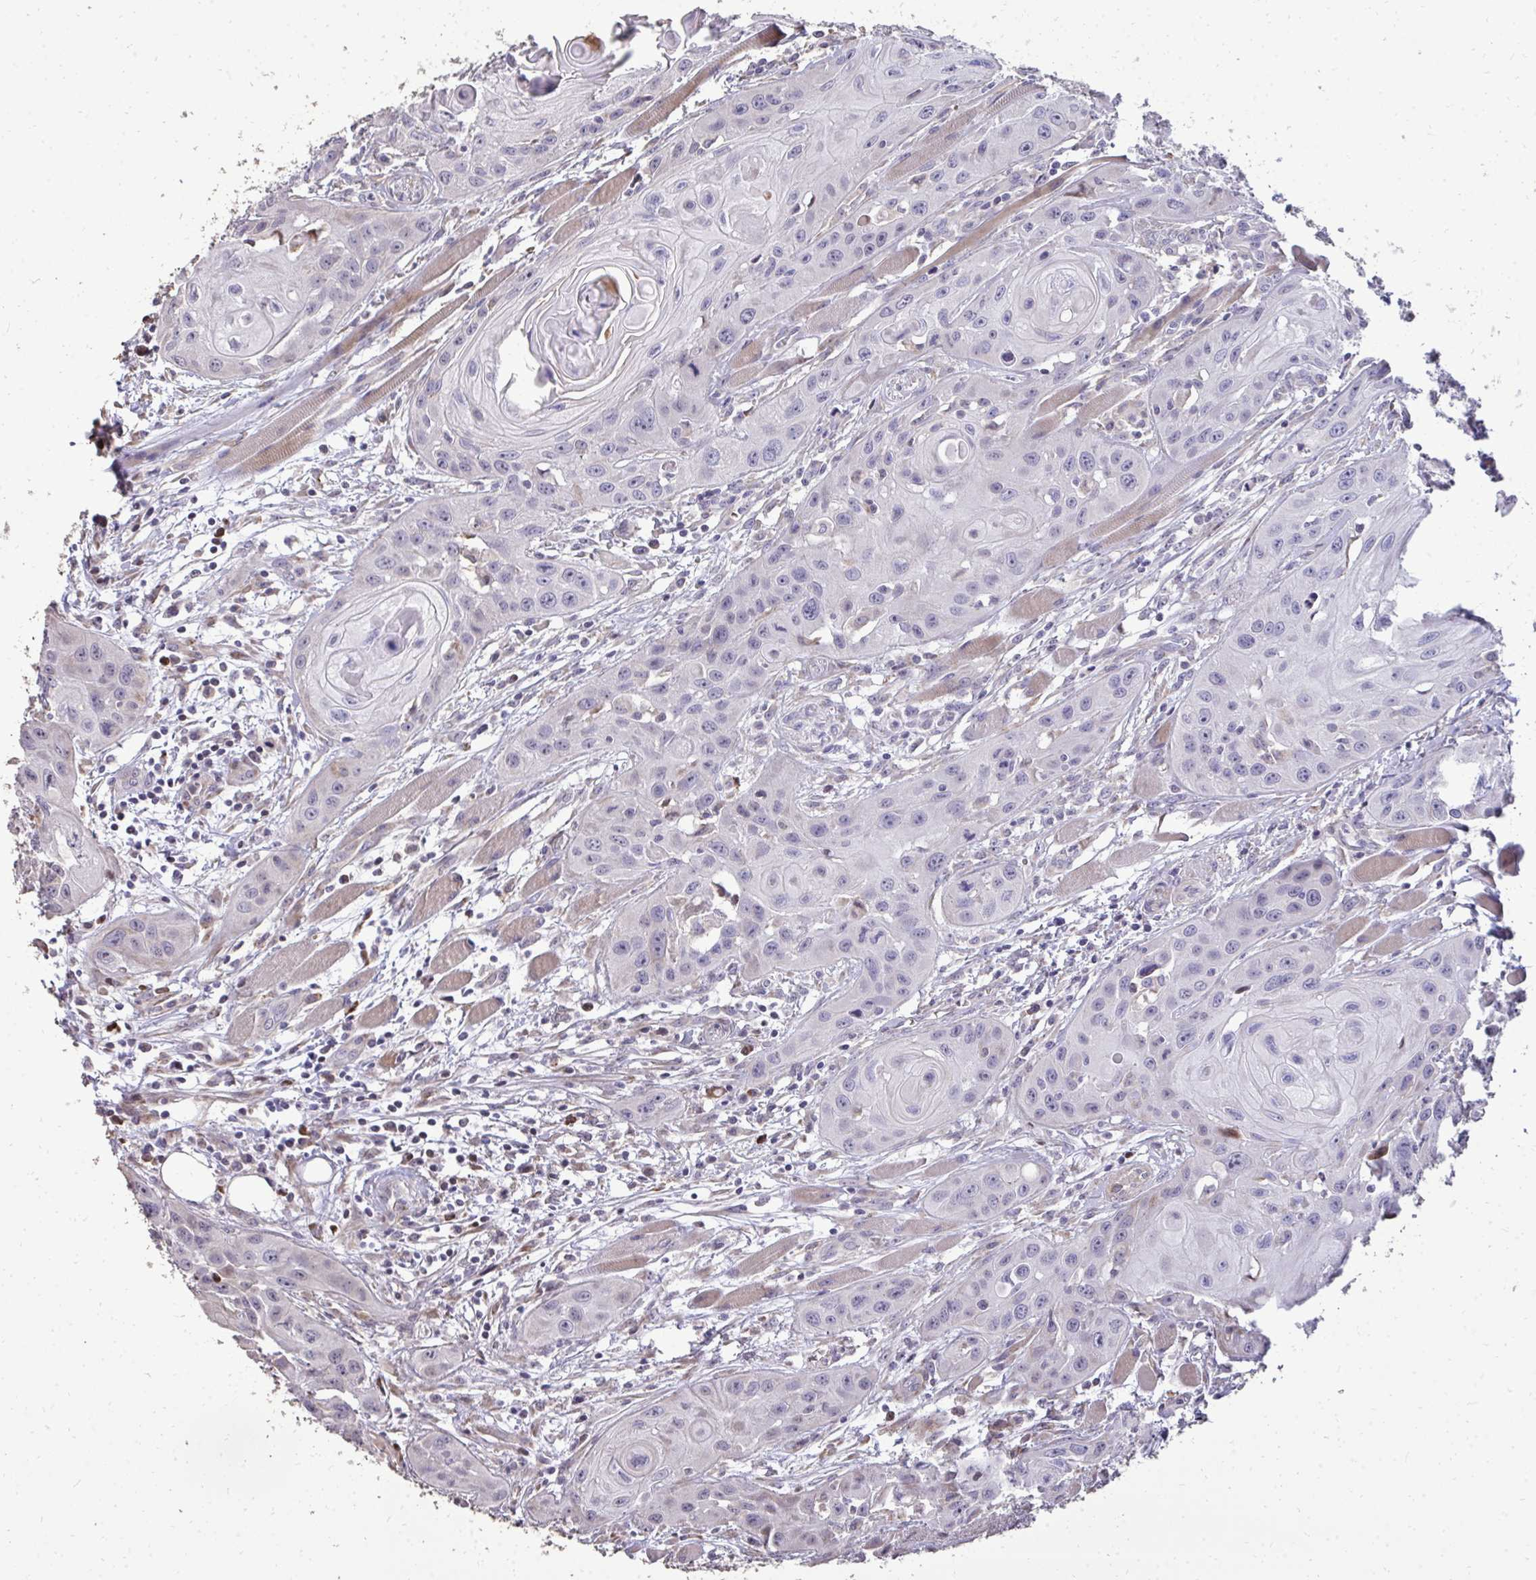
{"staining": {"intensity": "negative", "quantity": "none", "location": "none"}, "tissue": "head and neck cancer", "cell_type": "Tumor cells", "image_type": "cancer", "snomed": [{"axis": "morphology", "description": "Squamous cell carcinoma, NOS"}, {"axis": "topography", "description": "Oral tissue"}, {"axis": "topography", "description": "Head-Neck"}], "caption": "A histopathology image of head and neck cancer stained for a protein exhibits no brown staining in tumor cells.", "gene": "FIBCD1", "patient": {"sex": "male", "age": 58}}